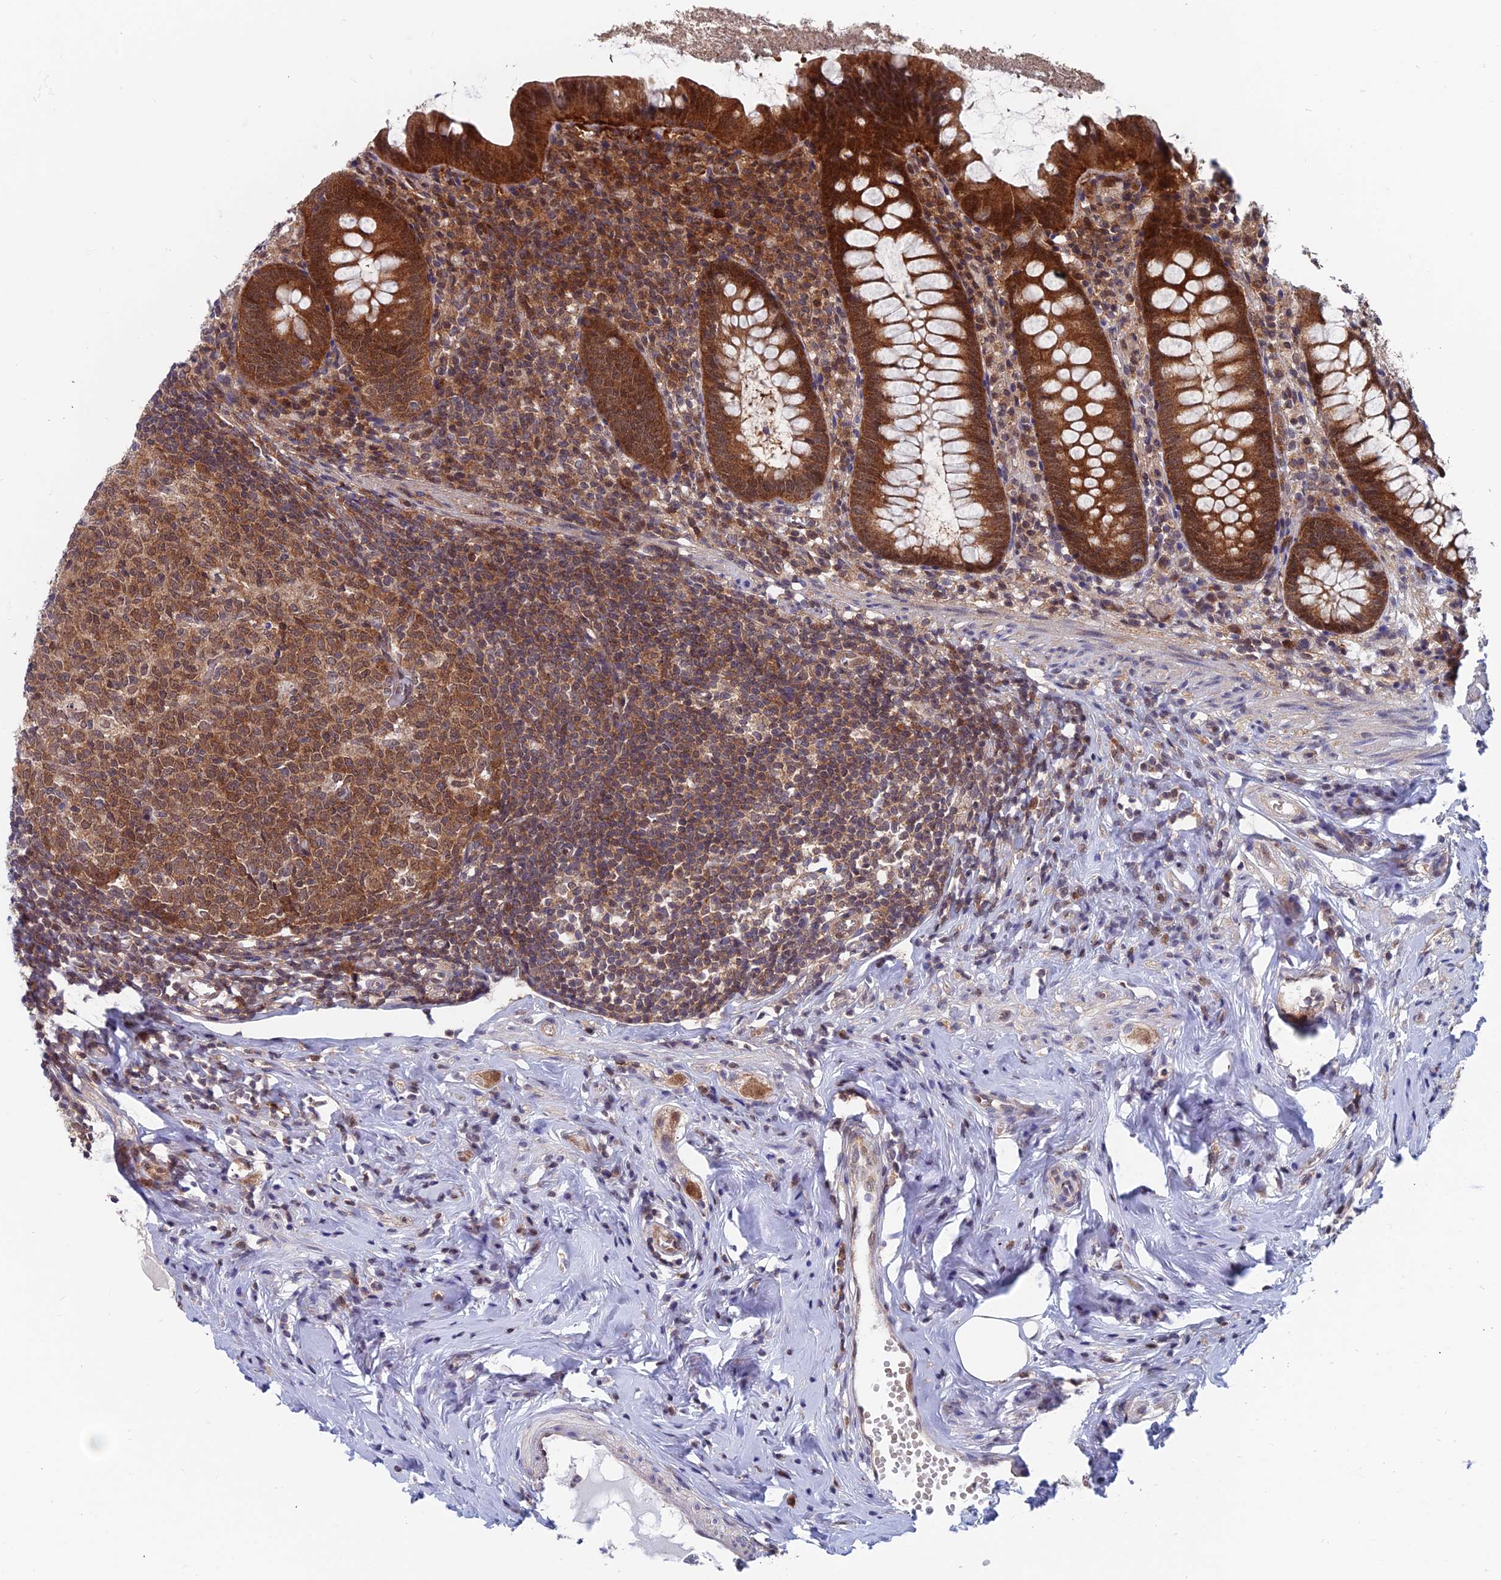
{"staining": {"intensity": "strong", "quantity": ">75%", "location": "cytoplasmic/membranous,nuclear"}, "tissue": "appendix", "cell_type": "Glandular cells", "image_type": "normal", "snomed": [{"axis": "morphology", "description": "Normal tissue, NOS"}, {"axis": "topography", "description": "Appendix"}], "caption": "Appendix stained for a protein displays strong cytoplasmic/membranous,nuclear positivity in glandular cells. The staining was performed using DAB, with brown indicating positive protein expression. Nuclei are stained blue with hematoxylin.", "gene": "IGBP1", "patient": {"sex": "female", "age": 51}}